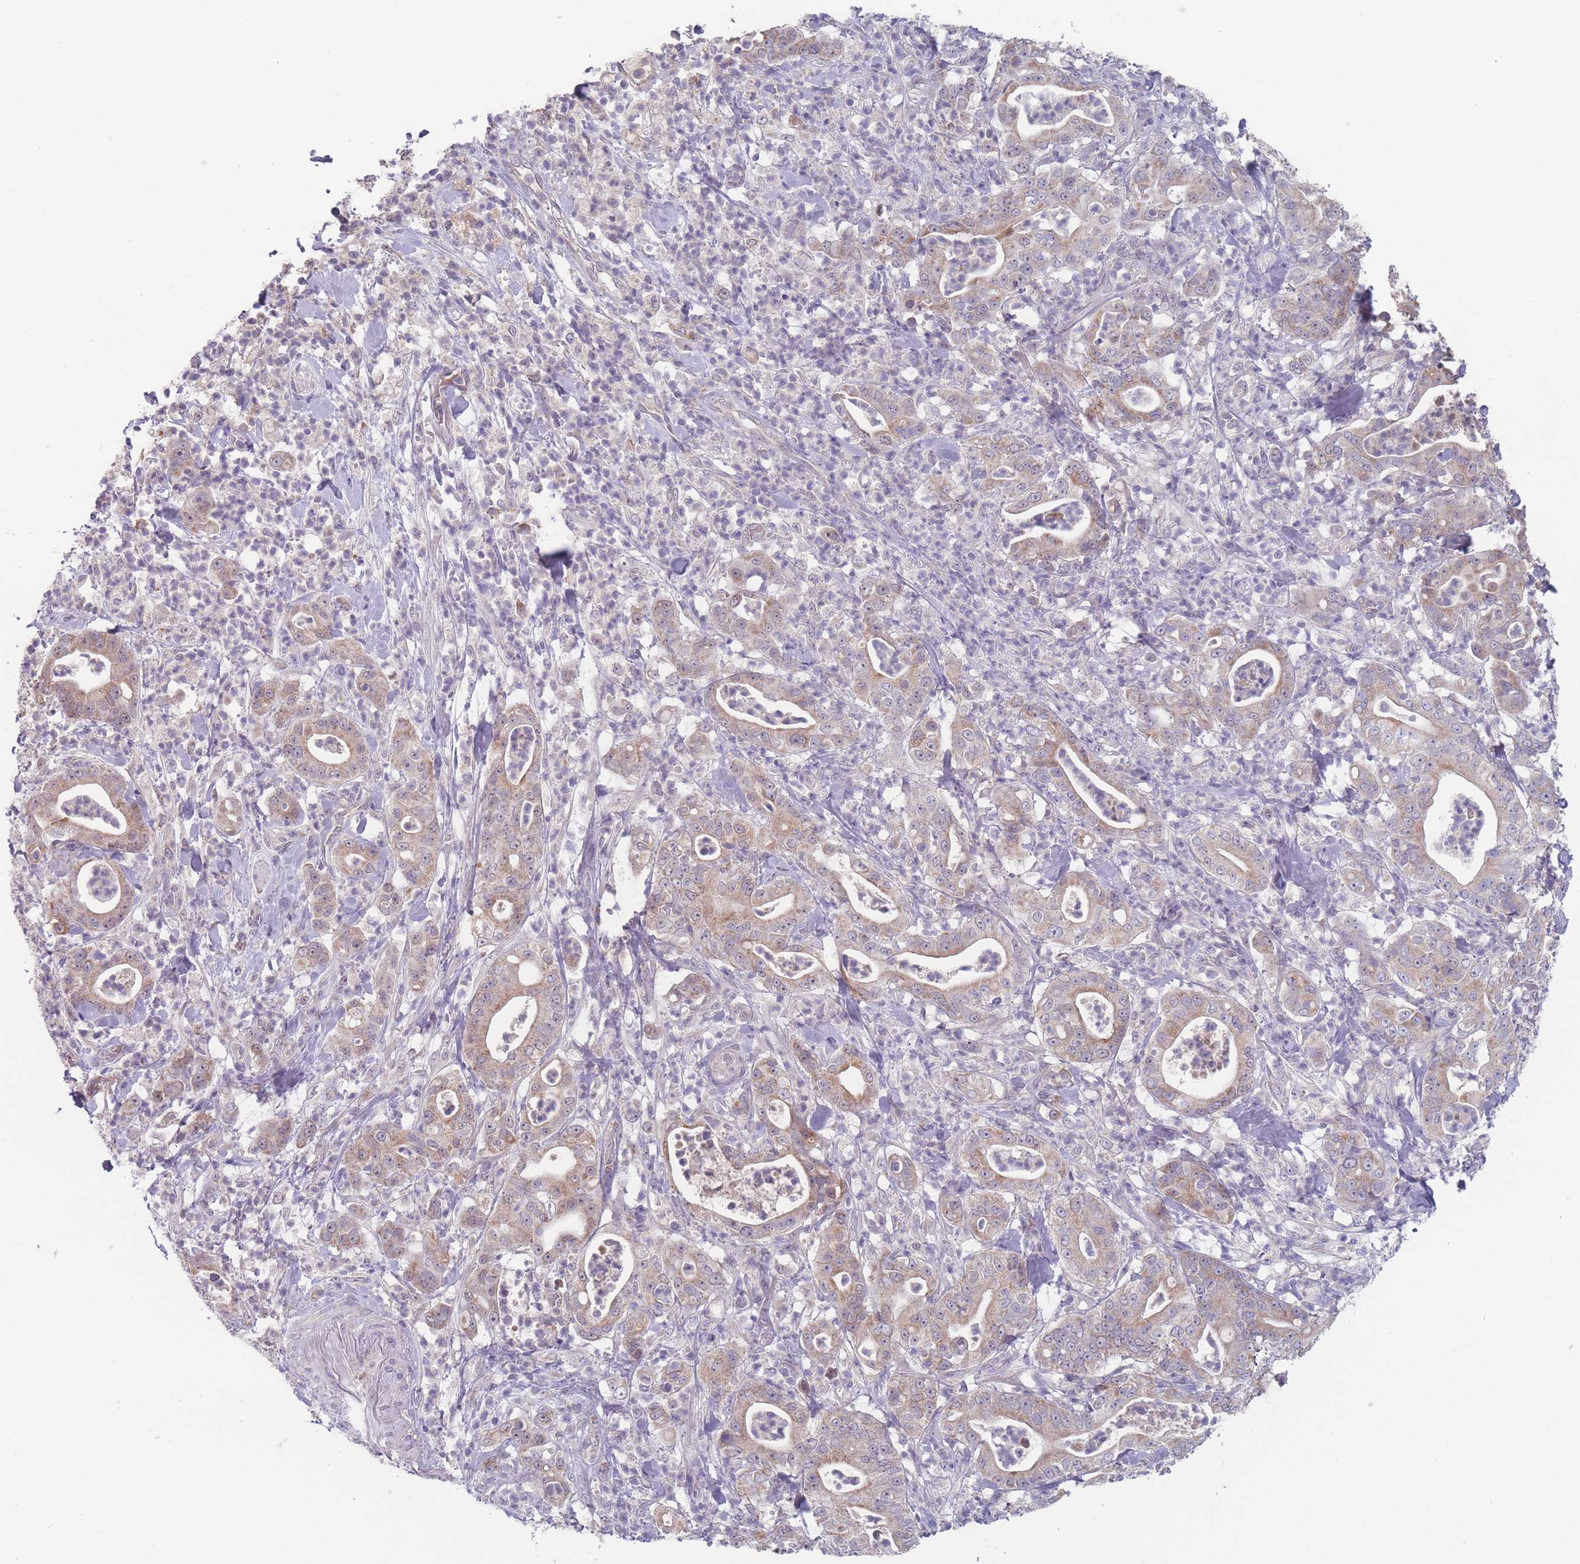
{"staining": {"intensity": "moderate", "quantity": "25%-75%", "location": "cytoplasmic/membranous"}, "tissue": "pancreatic cancer", "cell_type": "Tumor cells", "image_type": "cancer", "snomed": [{"axis": "morphology", "description": "Adenocarcinoma, NOS"}, {"axis": "topography", "description": "Pancreas"}], "caption": "Immunohistochemical staining of human adenocarcinoma (pancreatic) exhibits moderate cytoplasmic/membranous protein staining in approximately 25%-75% of tumor cells.", "gene": "PEX7", "patient": {"sex": "male", "age": 71}}